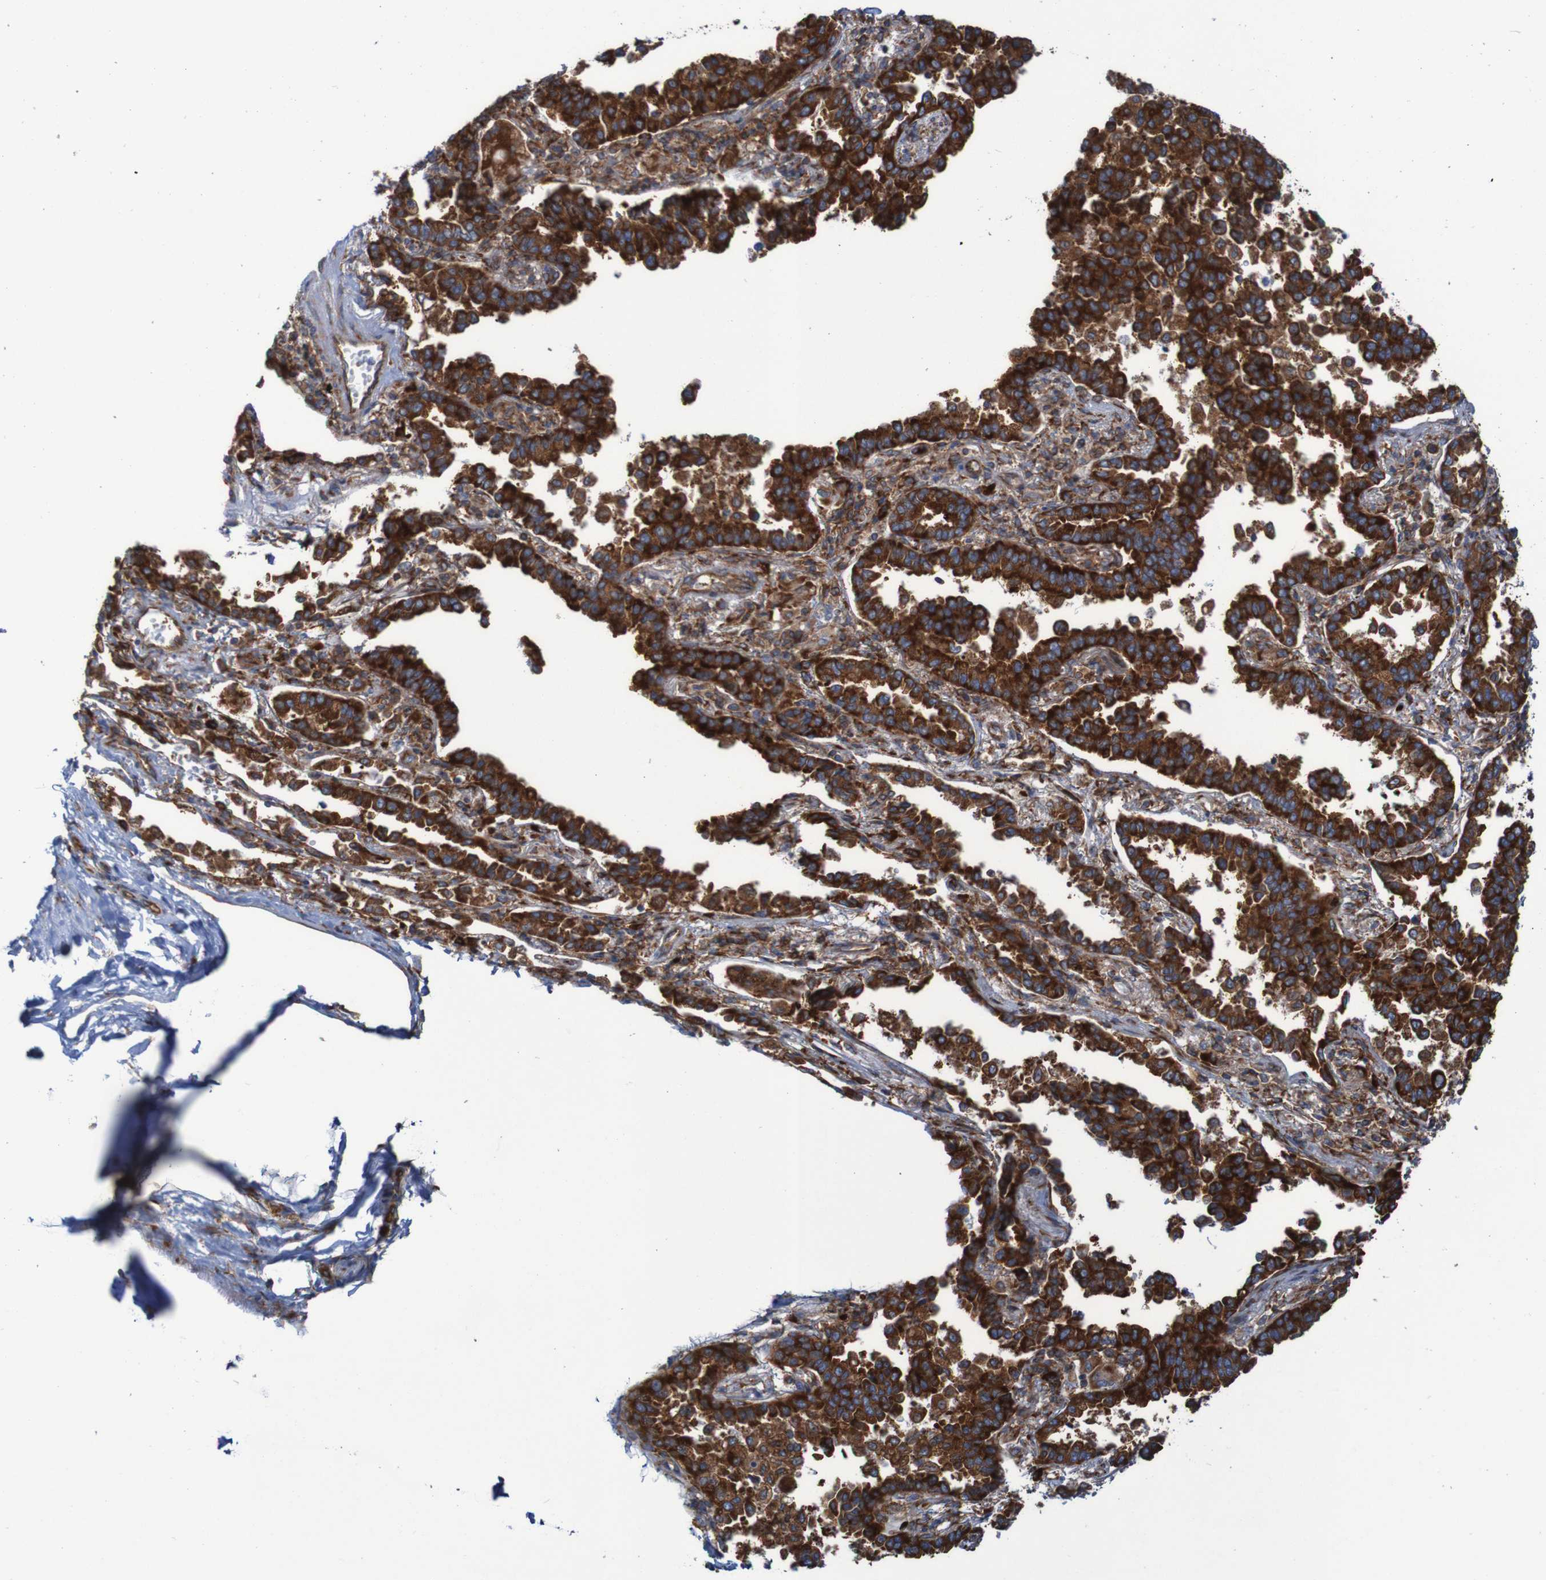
{"staining": {"intensity": "strong", "quantity": ">75%", "location": "cytoplasmic/membranous"}, "tissue": "lung cancer", "cell_type": "Tumor cells", "image_type": "cancer", "snomed": [{"axis": "morphology", "description": "Normal tissue, NOS"}, {"axis": "morphology", "description": "Adenocarcinoma, NOS"}, {"axis": "topography", "description": "Lung"}], "caption": "Protein expression analysis of lung cancer (adenocarcinoma) reveals strong cytoplasmic/membranous positivity in approximately >75% of tumor cells. (DAB = brown stain, brightfield microscopy at high magnification).", "gene": "RPL10", "patient": {"sex": "male", "age": 59}}